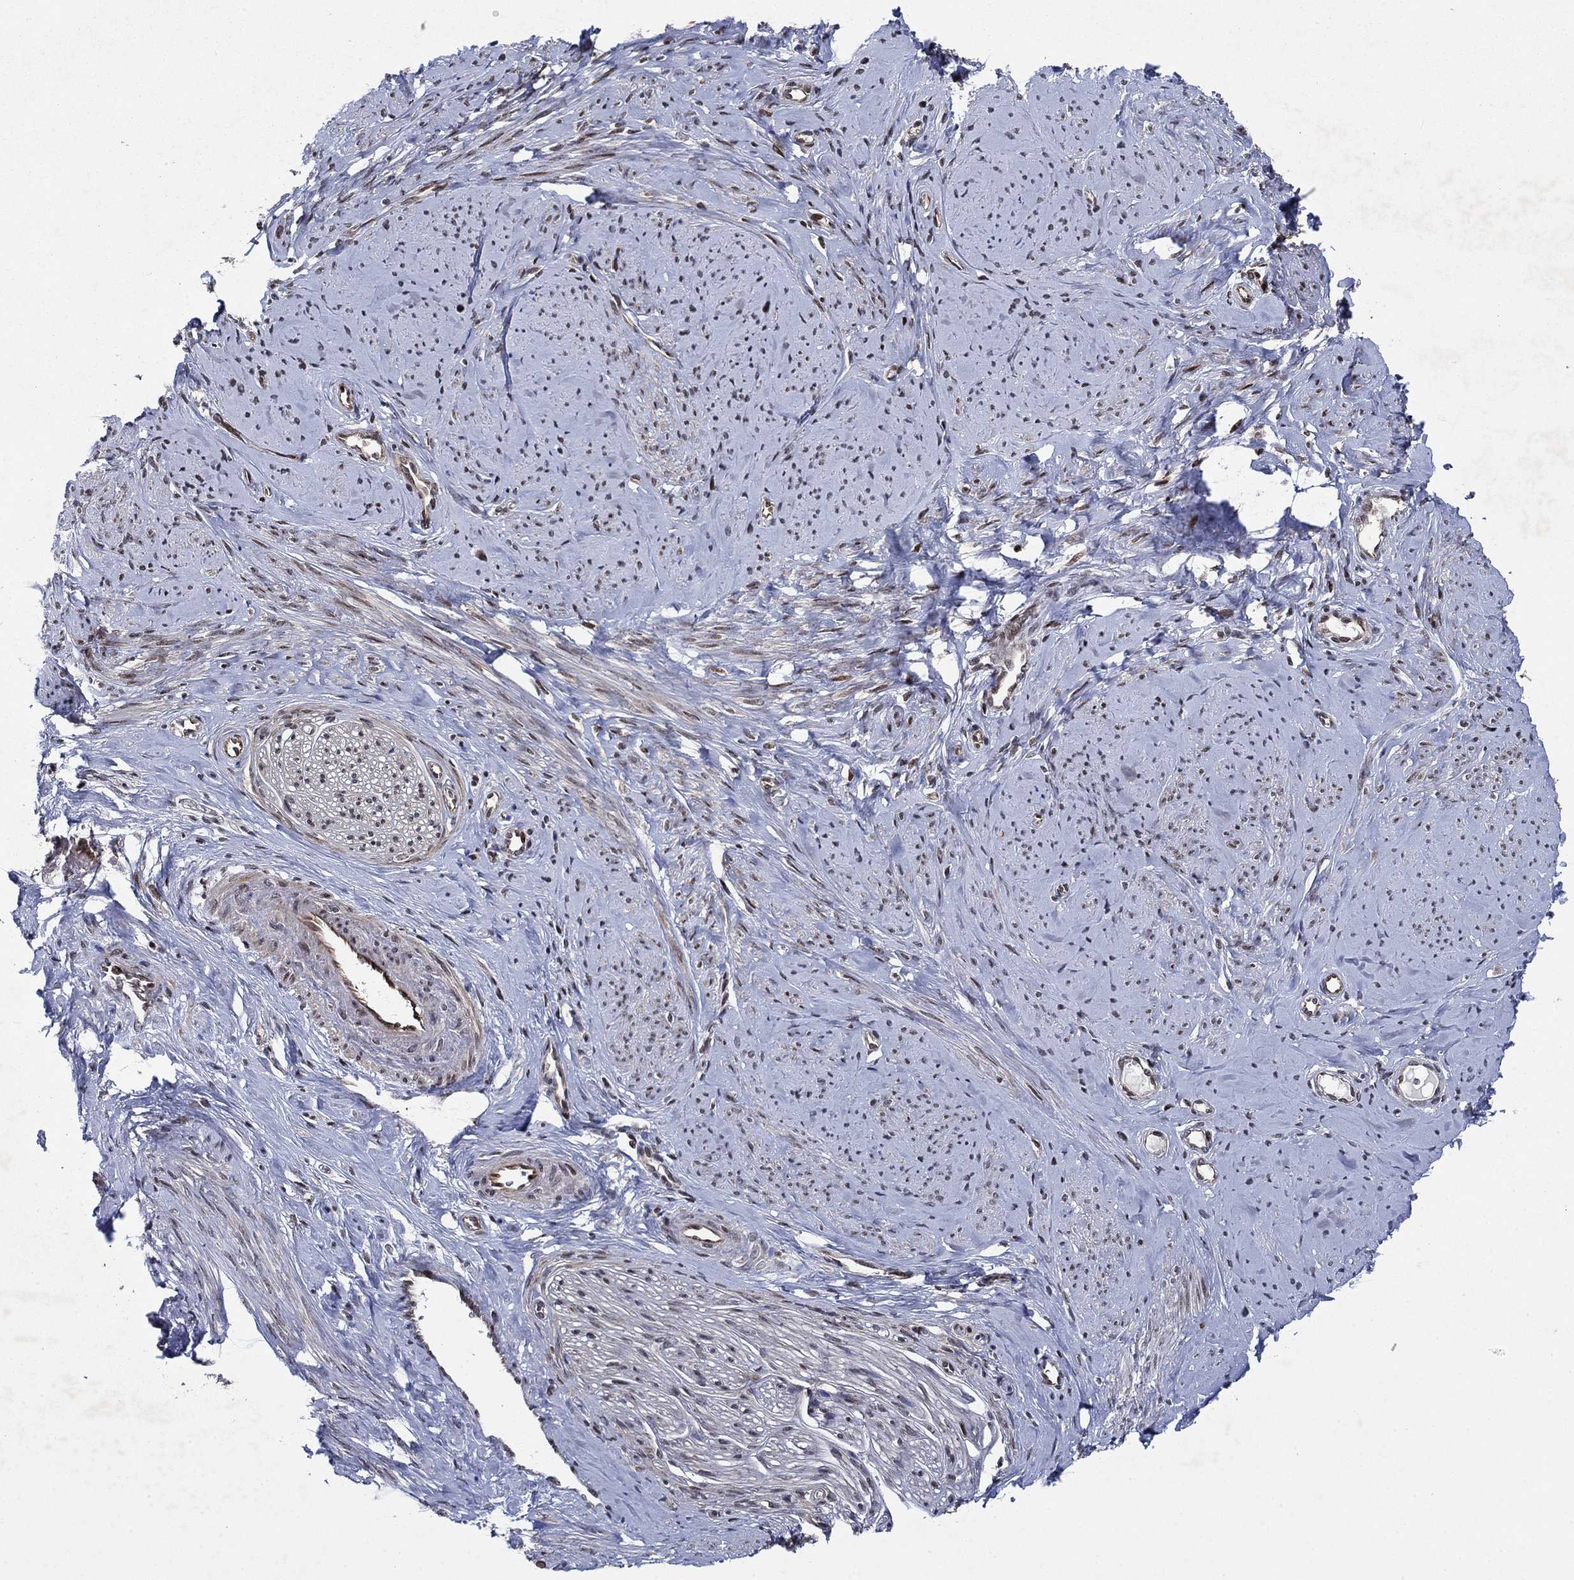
{"staining": {"intensity": "strong", "quantity": "<25%", "location": "nuclear"}, "tissue": "smooth muscle", "cell_type": "Smooth muscle cells", "image_type": "normal", "snomed": [{"axis": "morphology", "description": "Normal tissue, NOS"}, {"axis": "topography", "description": "Smooth muscle"}], "caption": "This micrograph displays unremarkable smooth muscle stained with immunohistochemistry to label a protein in brown. The nuclear of smooth muscle cells show strong positivity for the protein. Nuclei are counter-stained blue.", "gene": "PRICKLE4", "patient": {"sex": "female", "age": 48}}